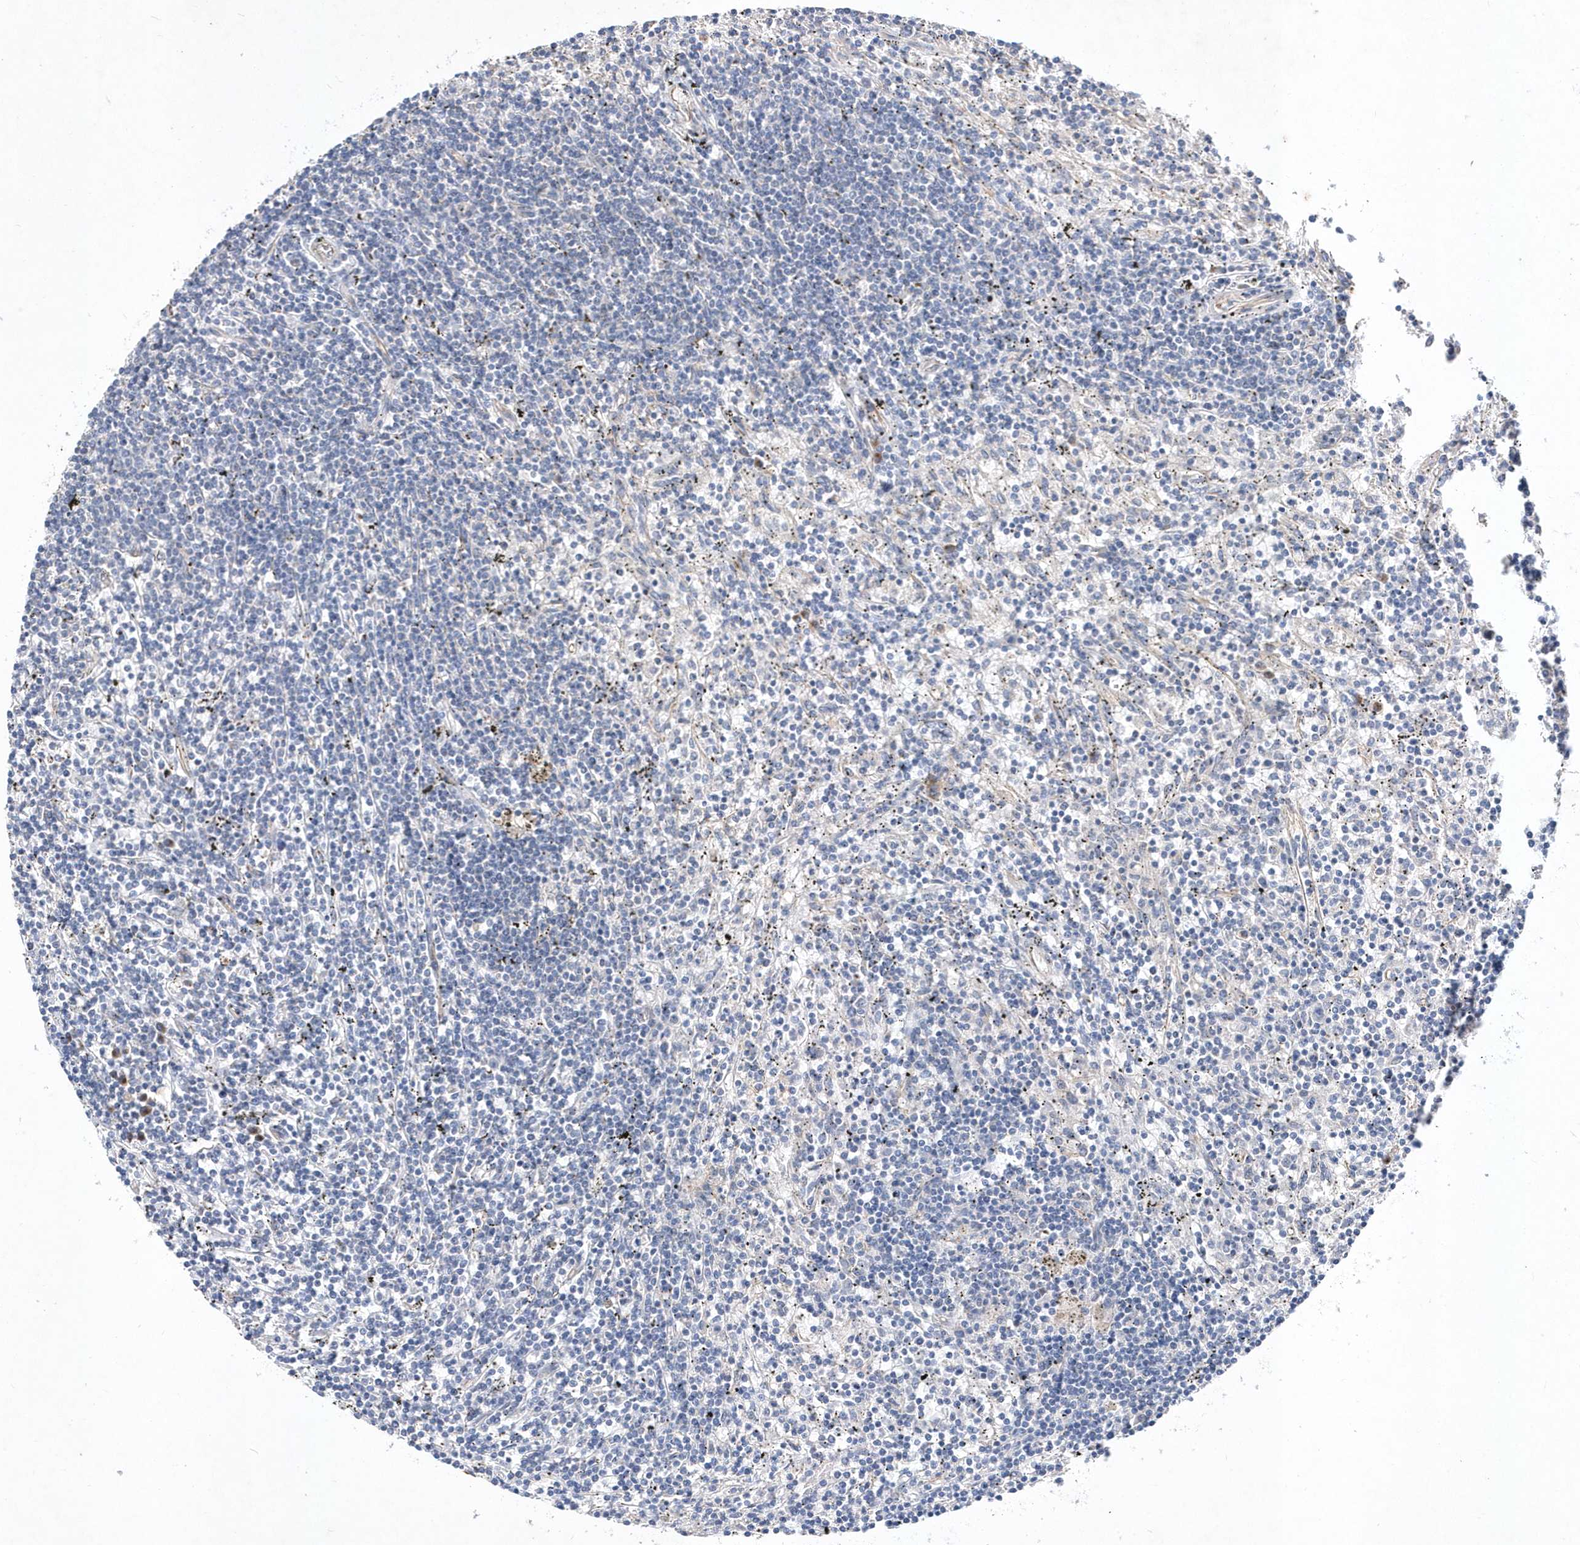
{"staining": {"intensity": "negative", "quantity": "none", "location": "none"}, "tissue": "lymphoma", "cell_type": "Tumor cells", "image_type": "cancer", "snomed": [{"axis": "morphology", "description": "Malignant lymphoma, non-Hodgkin's type, Low grade"}, {"axis": "topography", "description": "Spleen"}], "caption": "Protein analysis of lymphoma displays no significant staining in tumor cells.", "gene": "METTL8", "patient": {"sex": "male", "age": 76}}